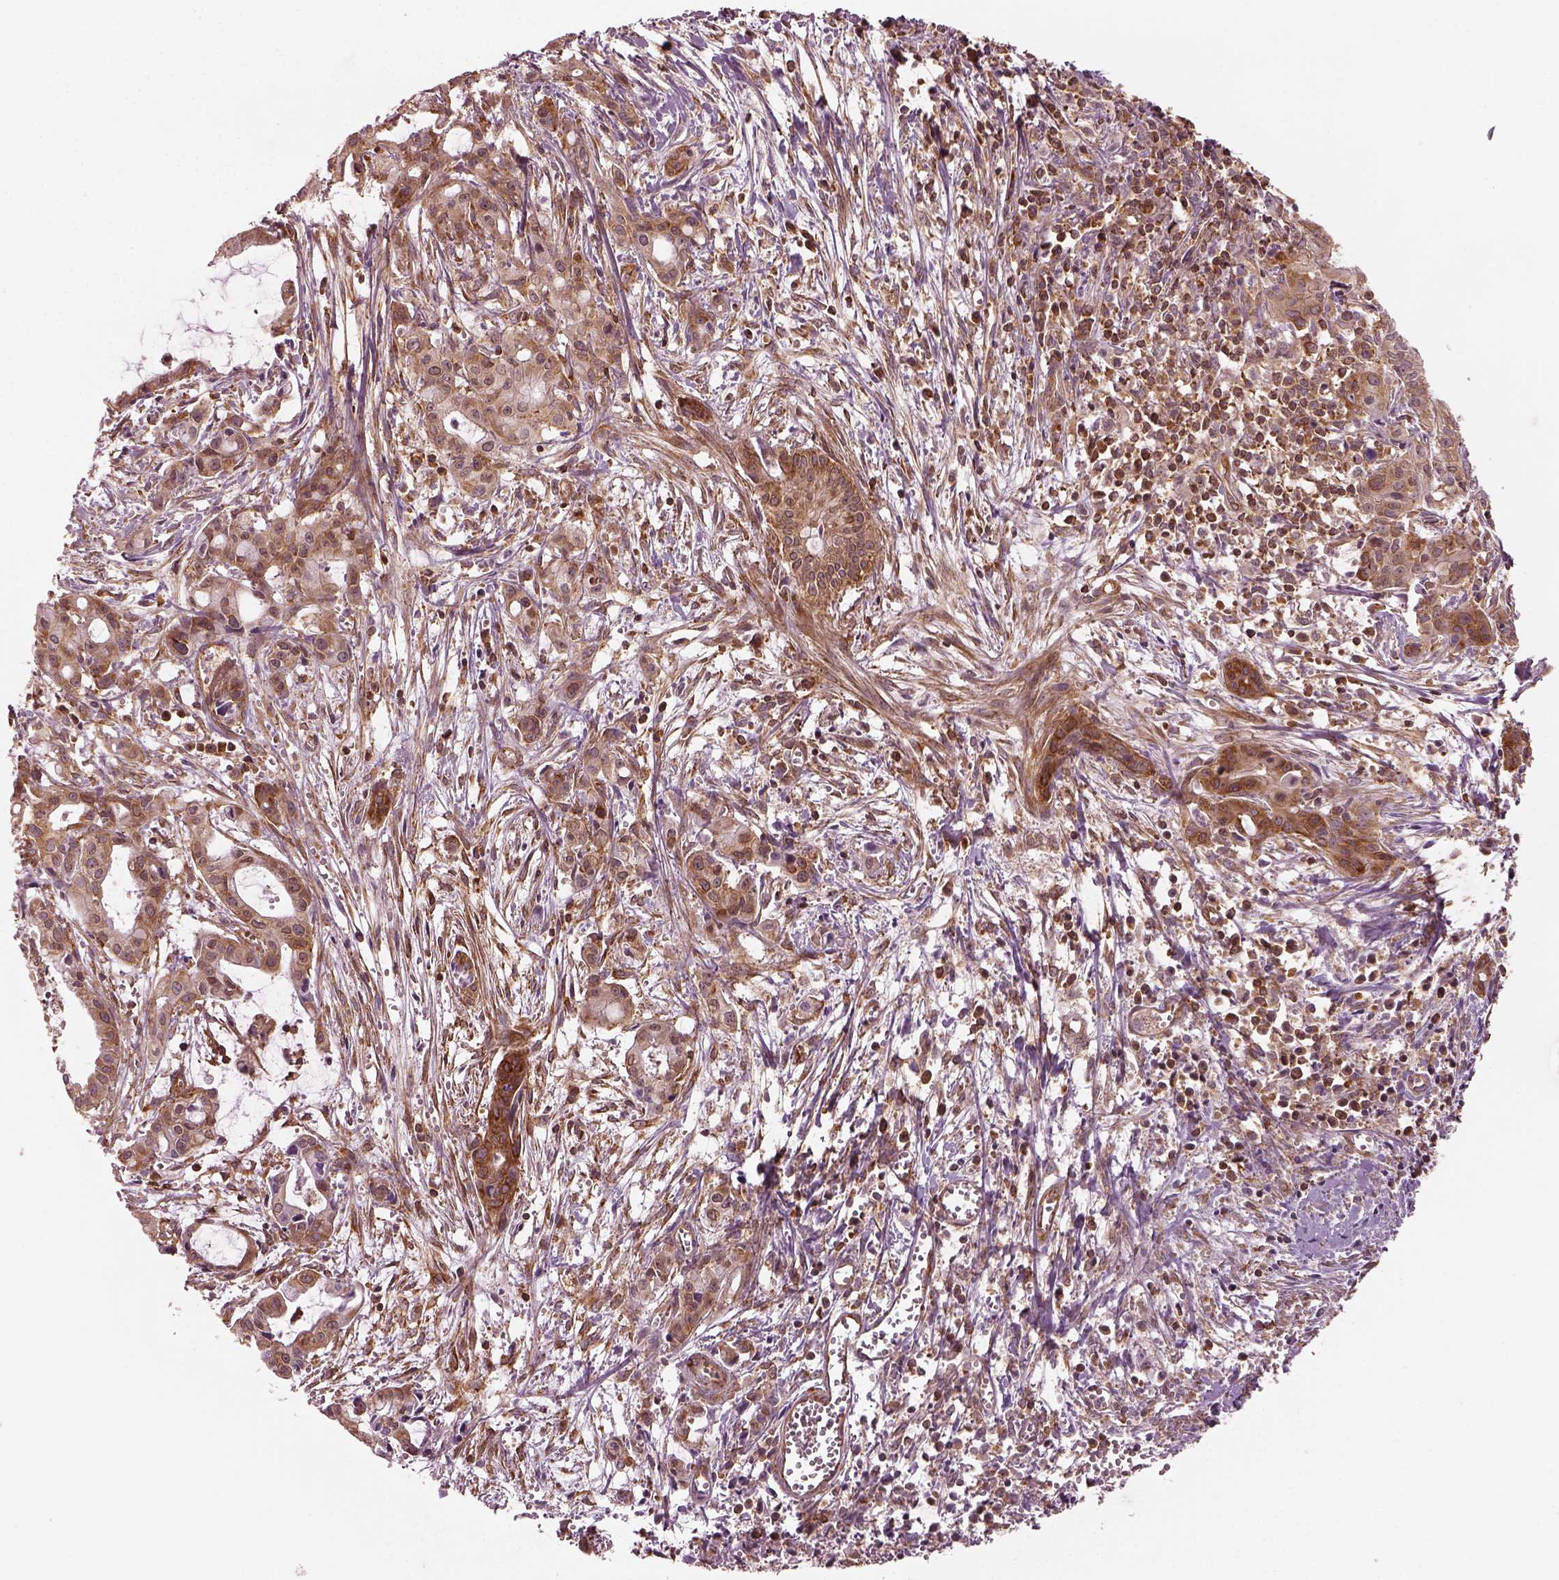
{"staining": {"intensity": "moderate", "quantity": ">75%", "location": "cytoplasmic/membranous"}, "tissue": "pancreatic cancer", "cell_type": "Tumor cells", "image_type": "cancer", "snomed": [{"axis": "morphology", "description": "Adenocarcinoma, NOS"}, {"axis": "topography", "description": "Pancreas"}], "caption": "There is medium levels of moderate cytoplasmic/membranous expression in tumor cells of pancreatic cancer, as demonstrated by immunohistochemical staining (brown color).", "gene": "LSM14A", "patient": {"sex": "male", "age": 48}}